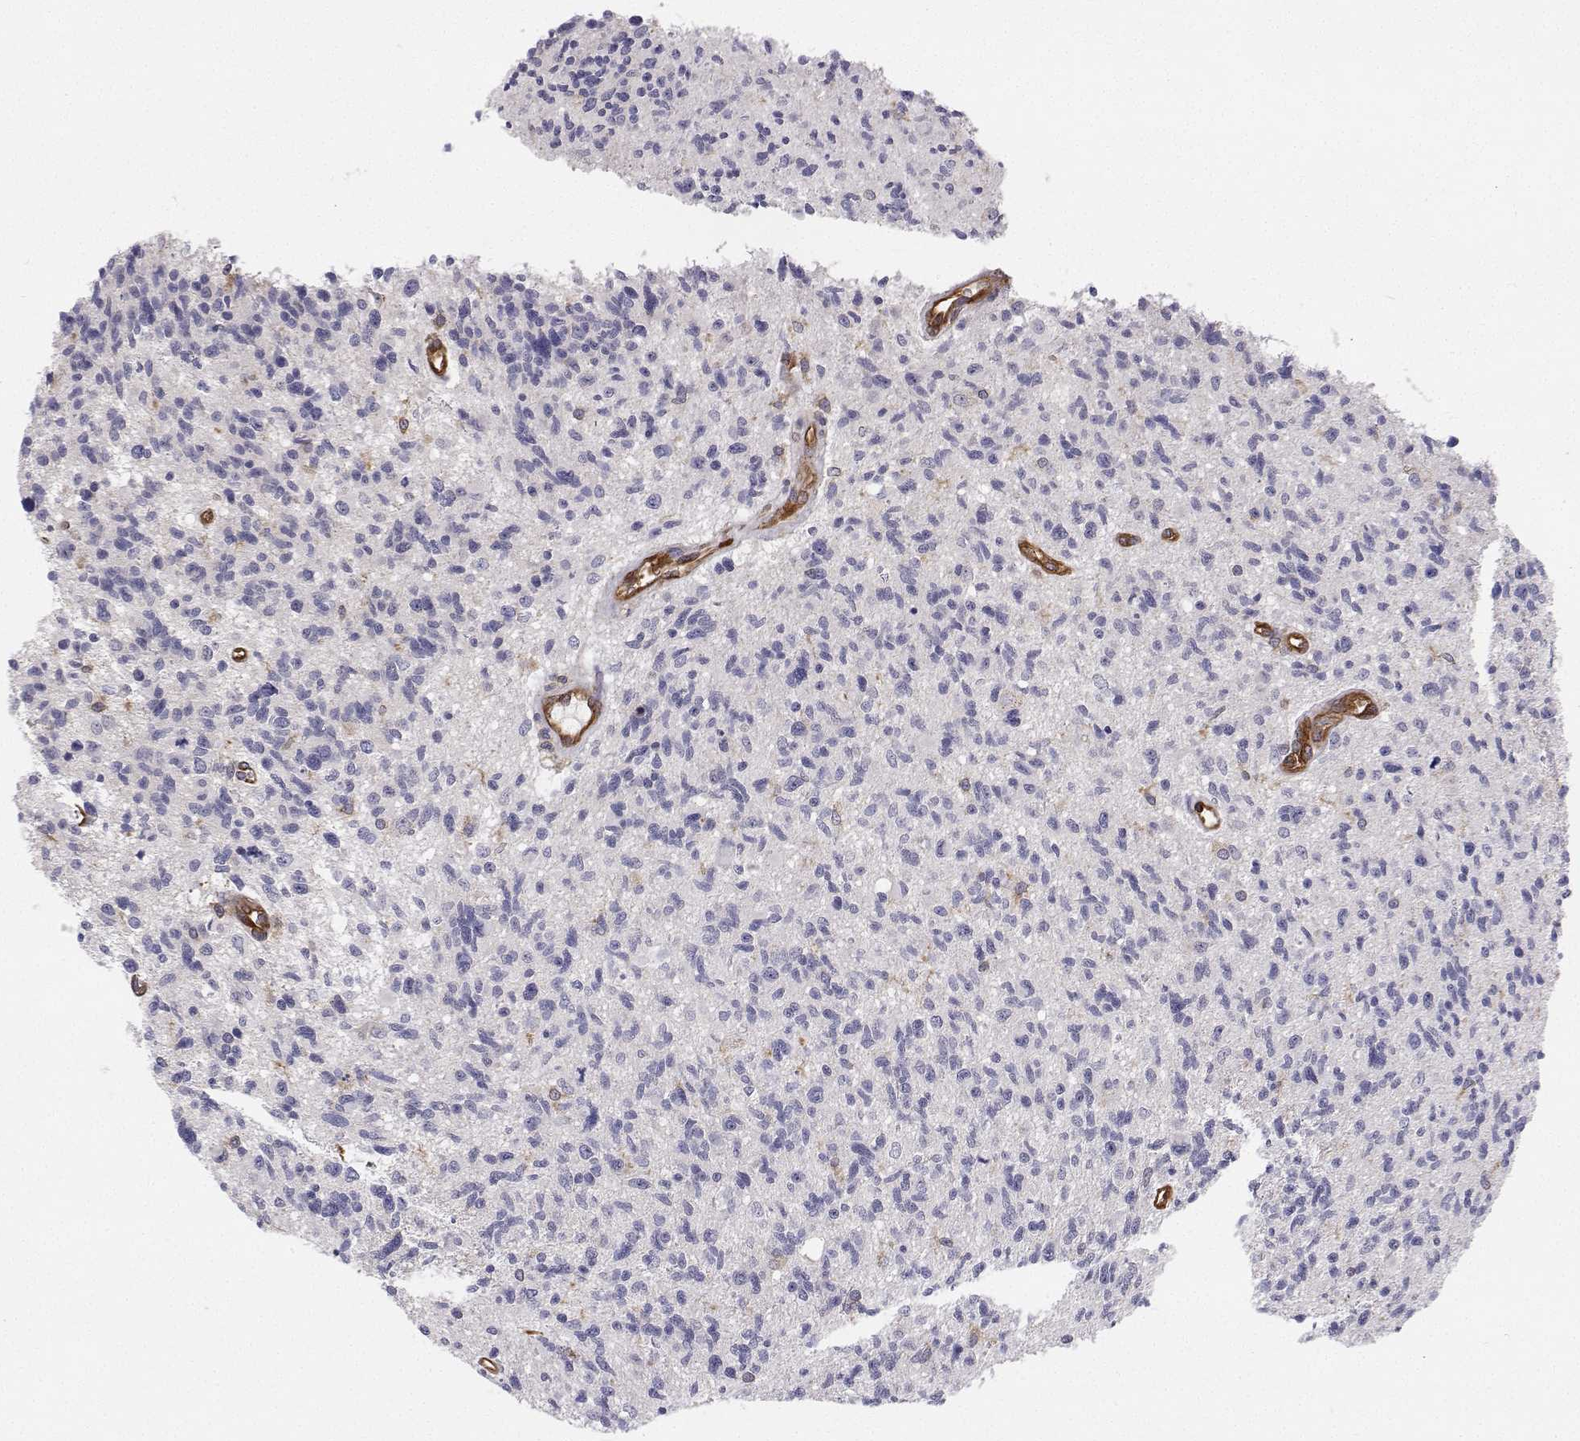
{"staining": {"intensity": "negative", "quantity": "none", "location": "none"}, "tissue": "glioma", "cell_type": "Tumor cells", "image_type": "cancer", "snomed": [{"axis": "morphology", "description": "Glioma, malignant, High grade"}, {"axis": "topography", "description": "Brain"}], "caption": "An IHC micrograph of glioma is shown. There is no staining in tumor cells of glioma.", "gene": "MYH9", "patient": {"sex": "male", "age": 29}}